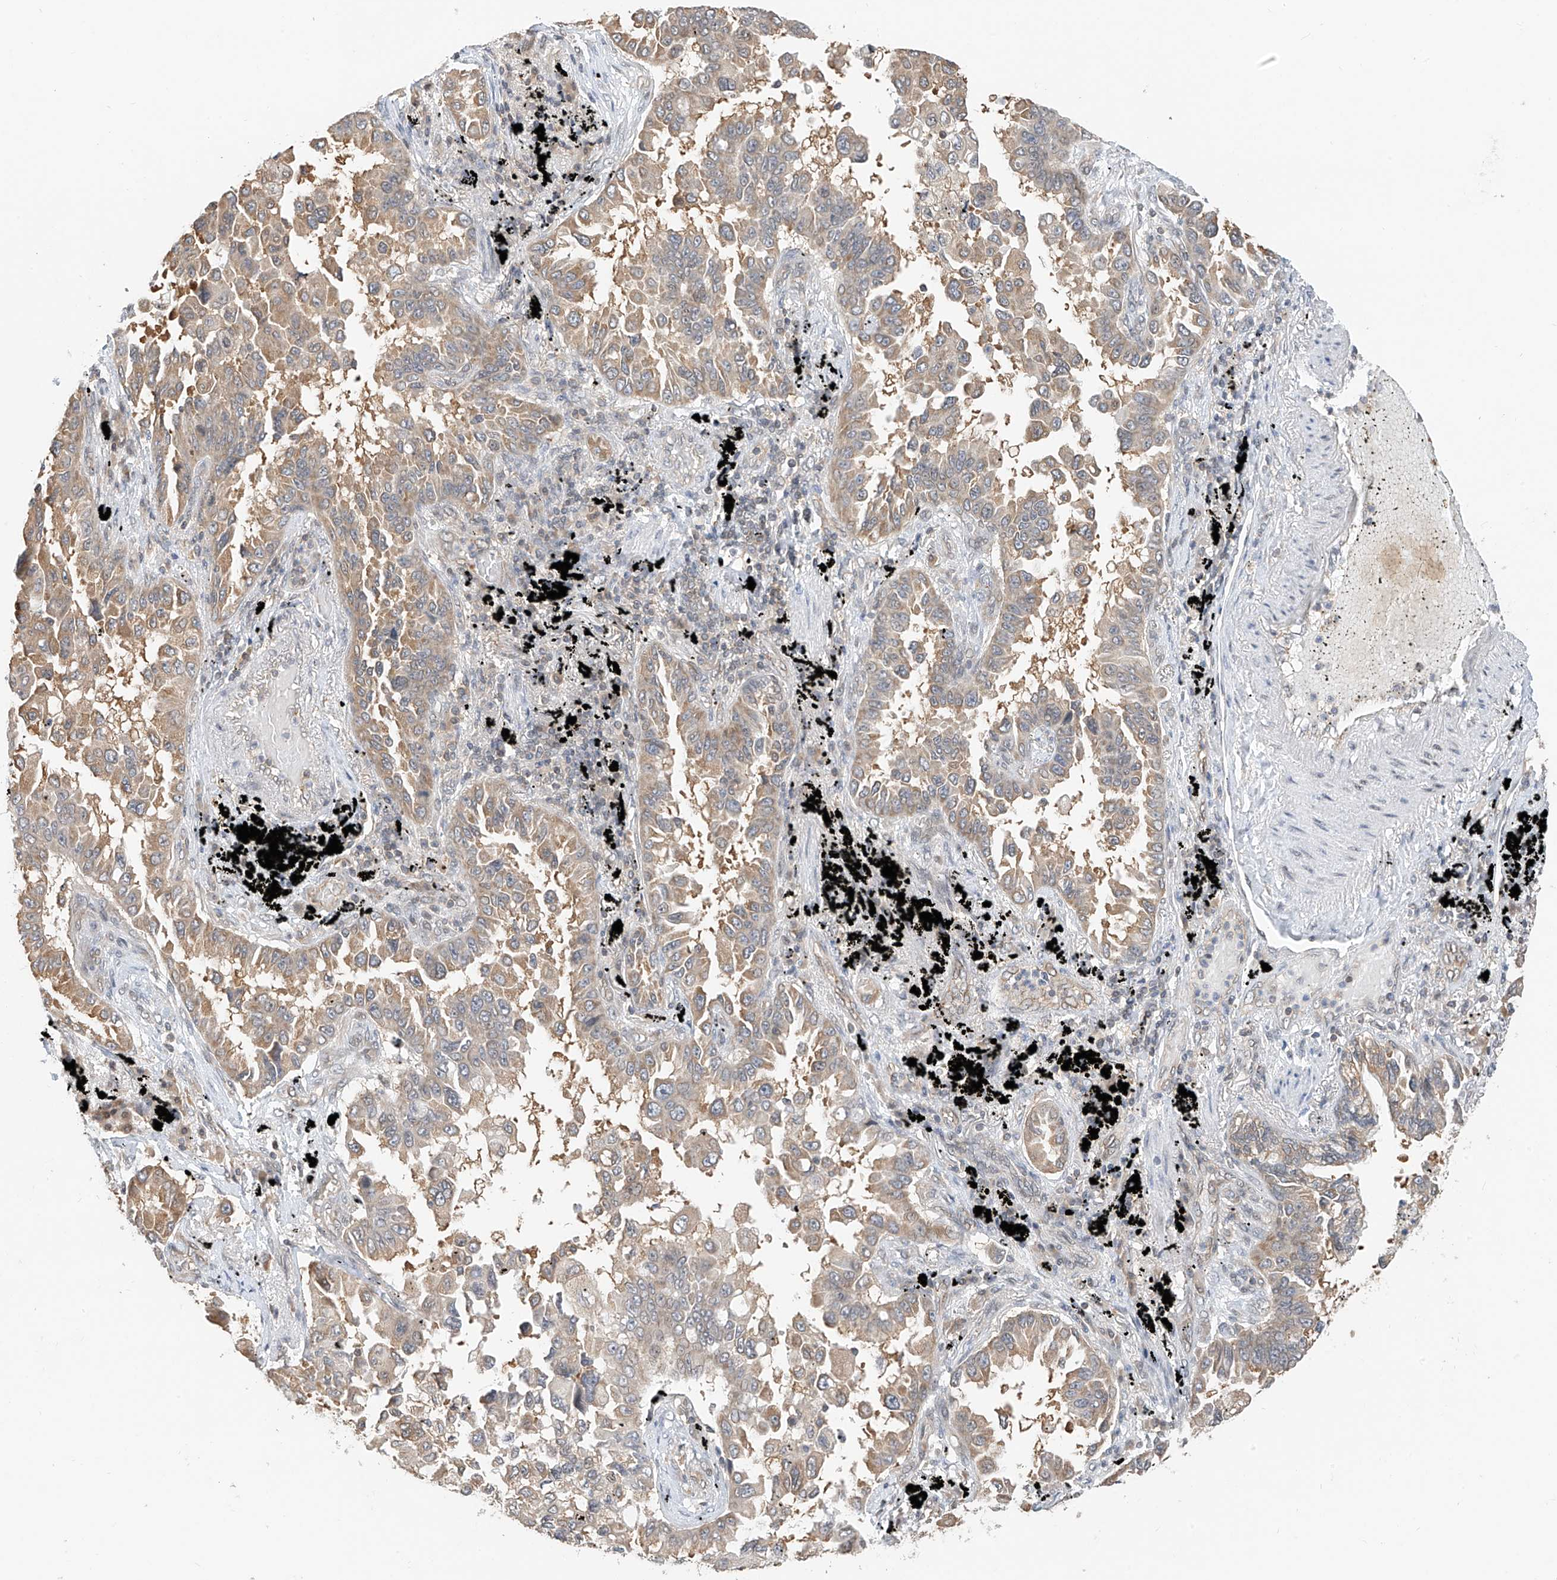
{"staining": {"intensity": "moderate", "quantity": ">75%", "location": "cytoplasmic/membranous"}, "tissue": "lung cancer", "cell_type": "Tumor cells", "image_type": "cancer", "snomed": [{"axis": "morphology", "description": "Adenocarcinoma, NOS"}, {"axis": "topography", "description": "Lung"}], "caption": "The micrograph reveals a brown stain indicating the presence of a protein in the cytoplasmic/membranous of tumor cells in lung cancer.", "gene": "PPA2", "patient": {"sex": "female", "age": 67}}